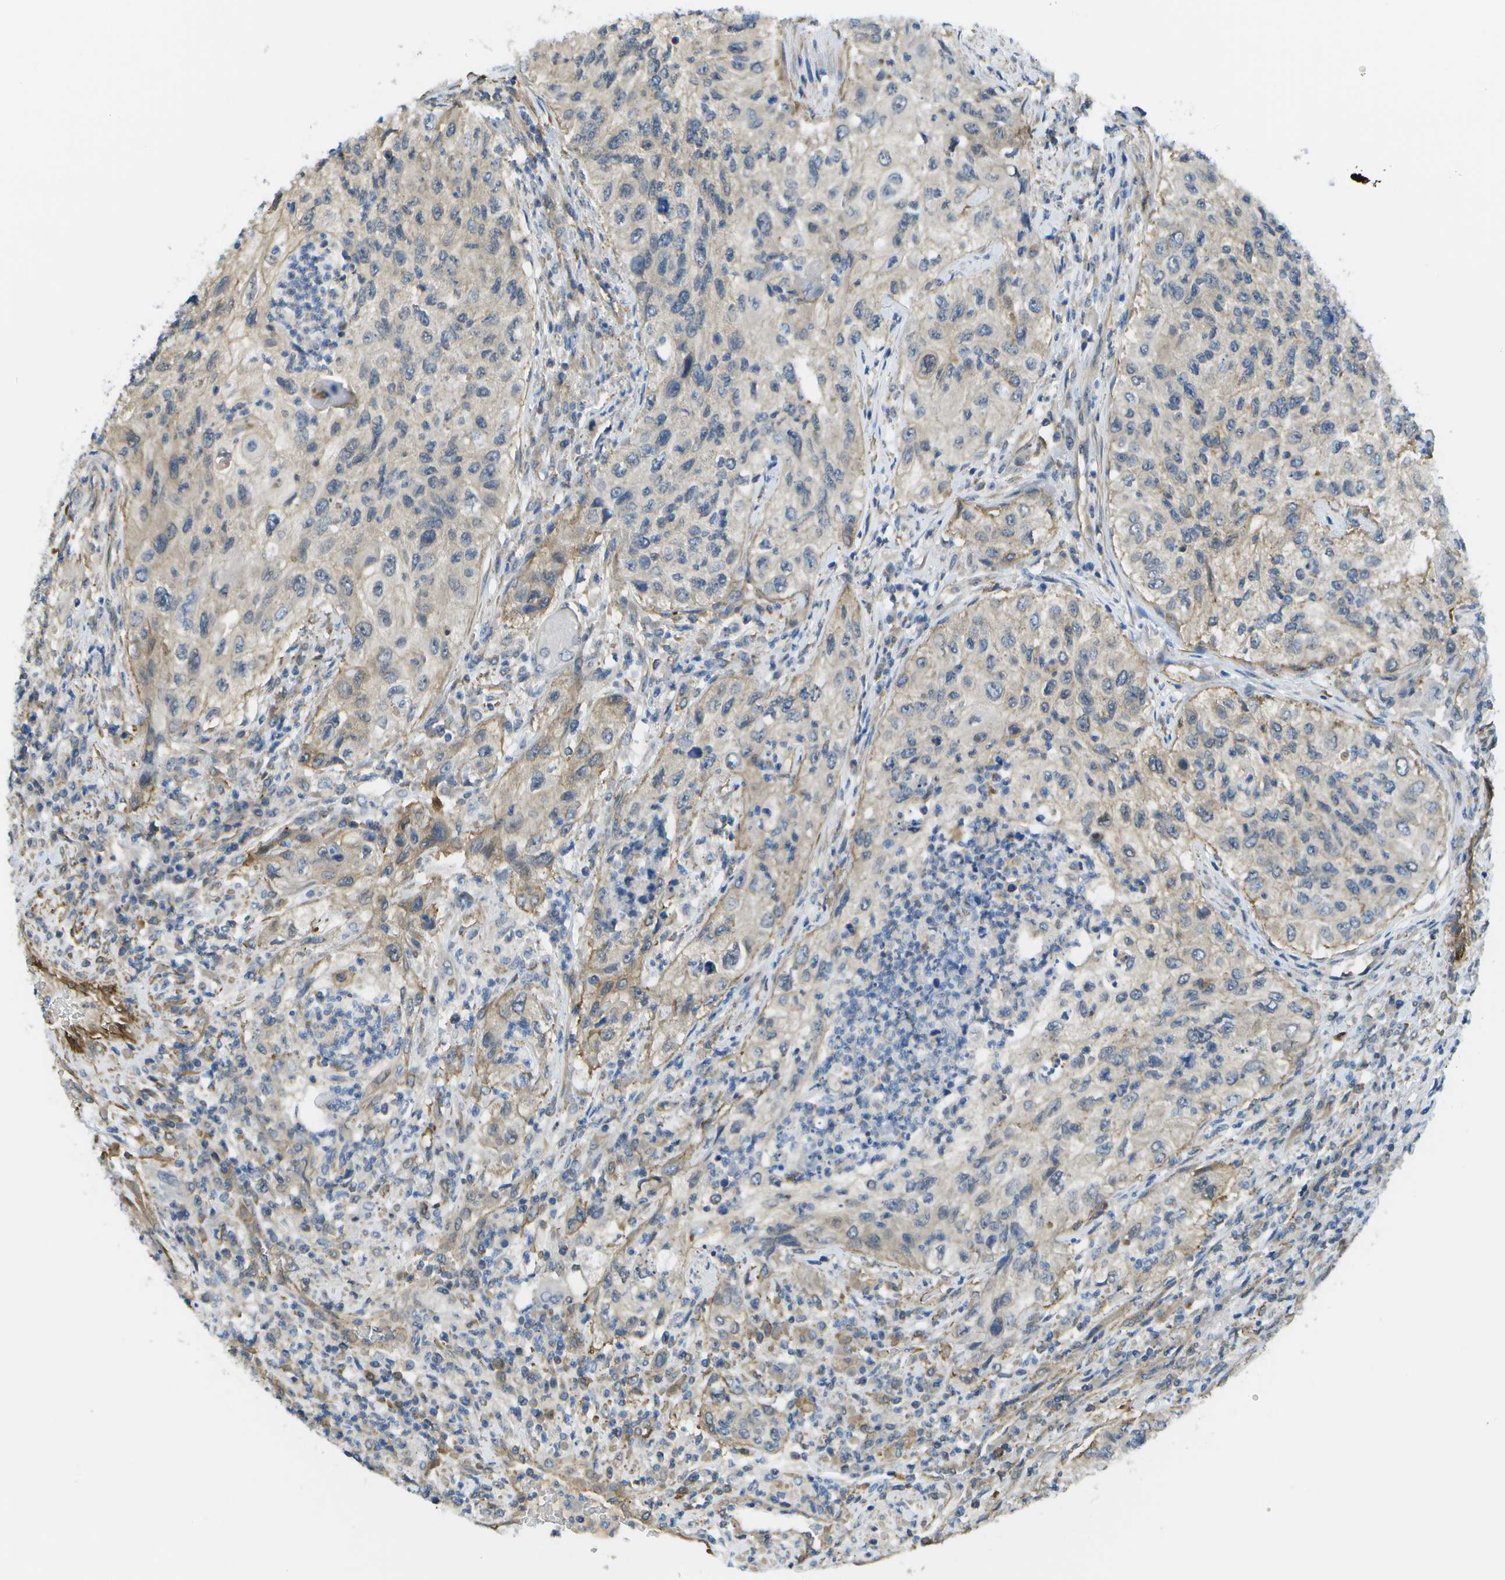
{"staining": {"intensity": "weak", "quantity": ">75%", "location": "cytoplasmic/membranous"}, "tissue": "urothelial cancer", "cell_type": "Tumor cells", "image_type": "cancer", "snomed": [{"axis": "morphology", "description": "Urothelial carcinoma, High grade"}, {"axis": "topography", "description": "Urinary bladder"}], "caption": "Weak cytoplasmic/membranous staining for a protein is identified in approximately >75% of tumor cells of urothelial cancer using immunohistochemistry.", "gene": "KIAA0040", "patient": {"sex": "female", "age": 60}}